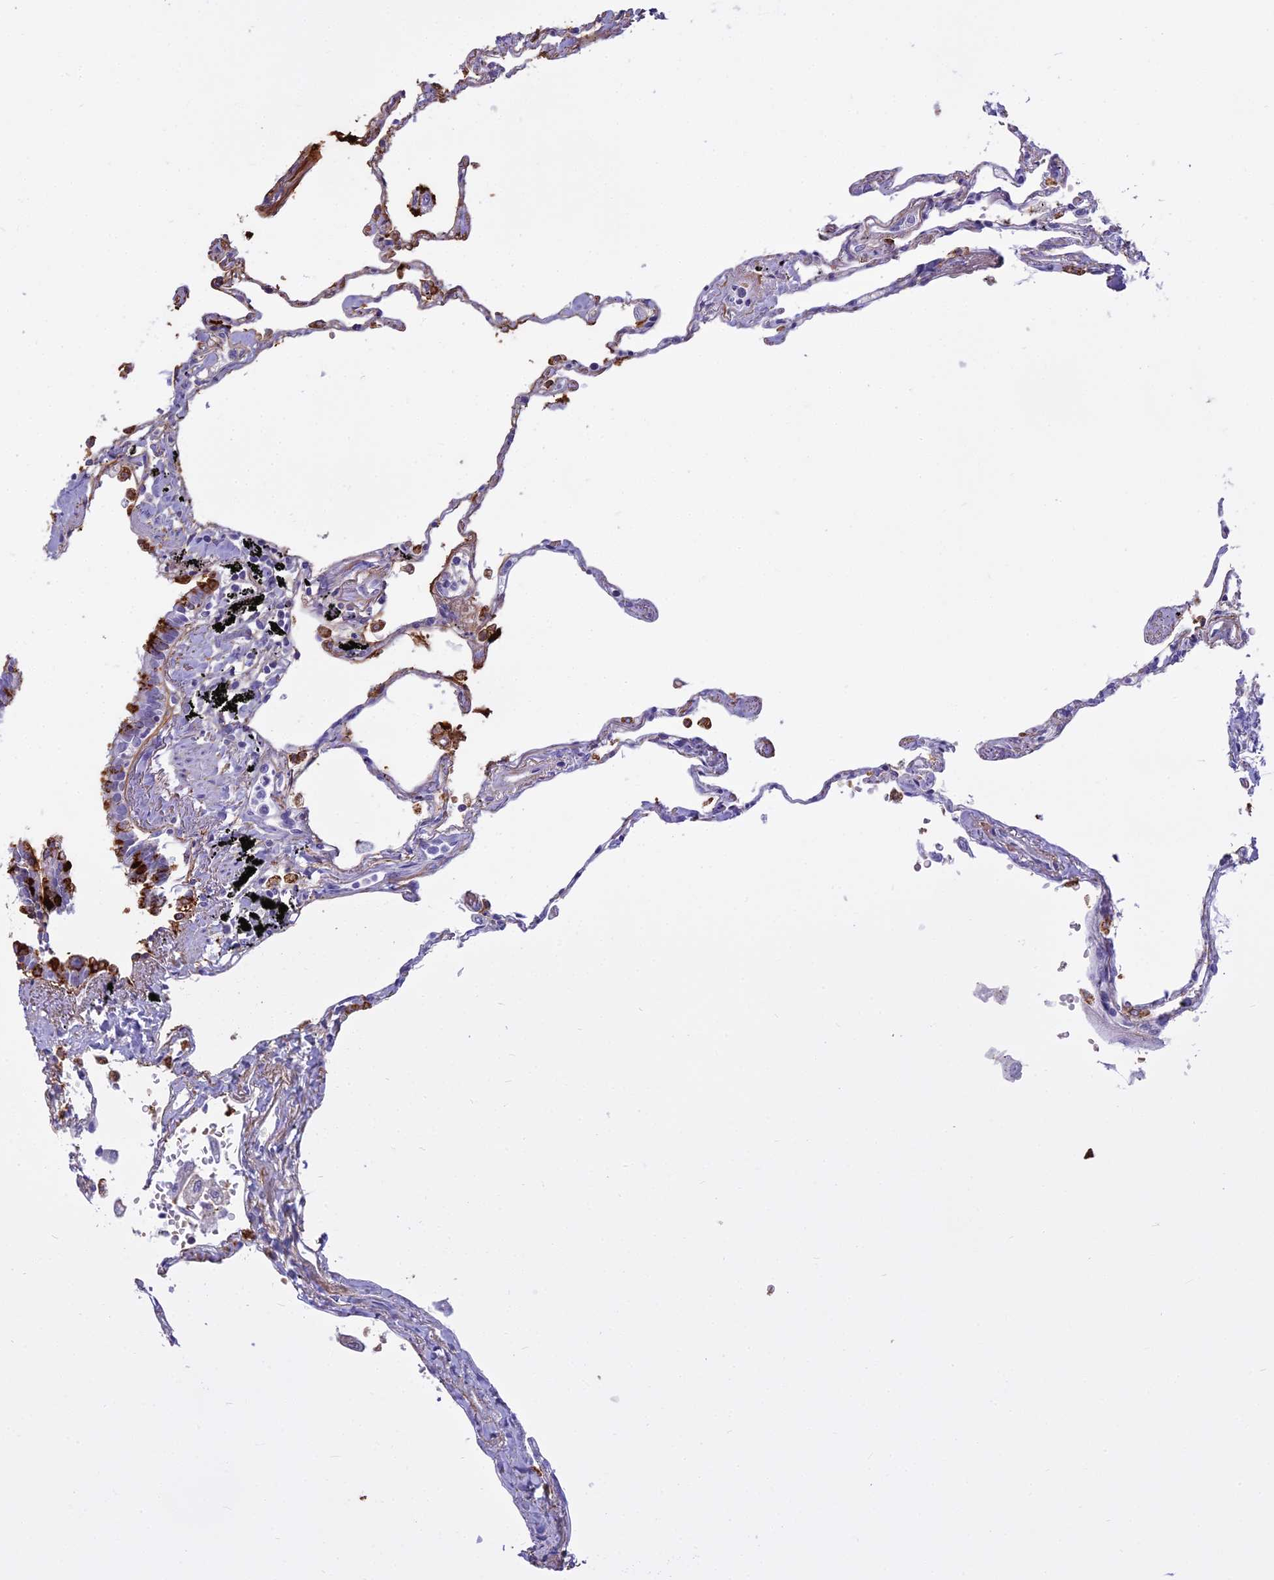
{"staining": {"intensity": "moderate", "quantity": "25%-75%", "location": "cytoplasmic/membranous"}, "tissue": "lung", "cell_type": "Alveolar cells", "image_type": "normal", "snomed": [{"axis": "morphology", "description": "Normal tissue, NOS"}, {"axis": "topography", "description": "Lung"}], "caption": "This micrograph displays immunohistochemistry staining of unremarkable human lung, with medium moderate cytoplasmic/membranous staining in approximately 25%-75% of alveolar cells.", "gene": "OSTN", "patient": {"sex": "female", "age": 67}}